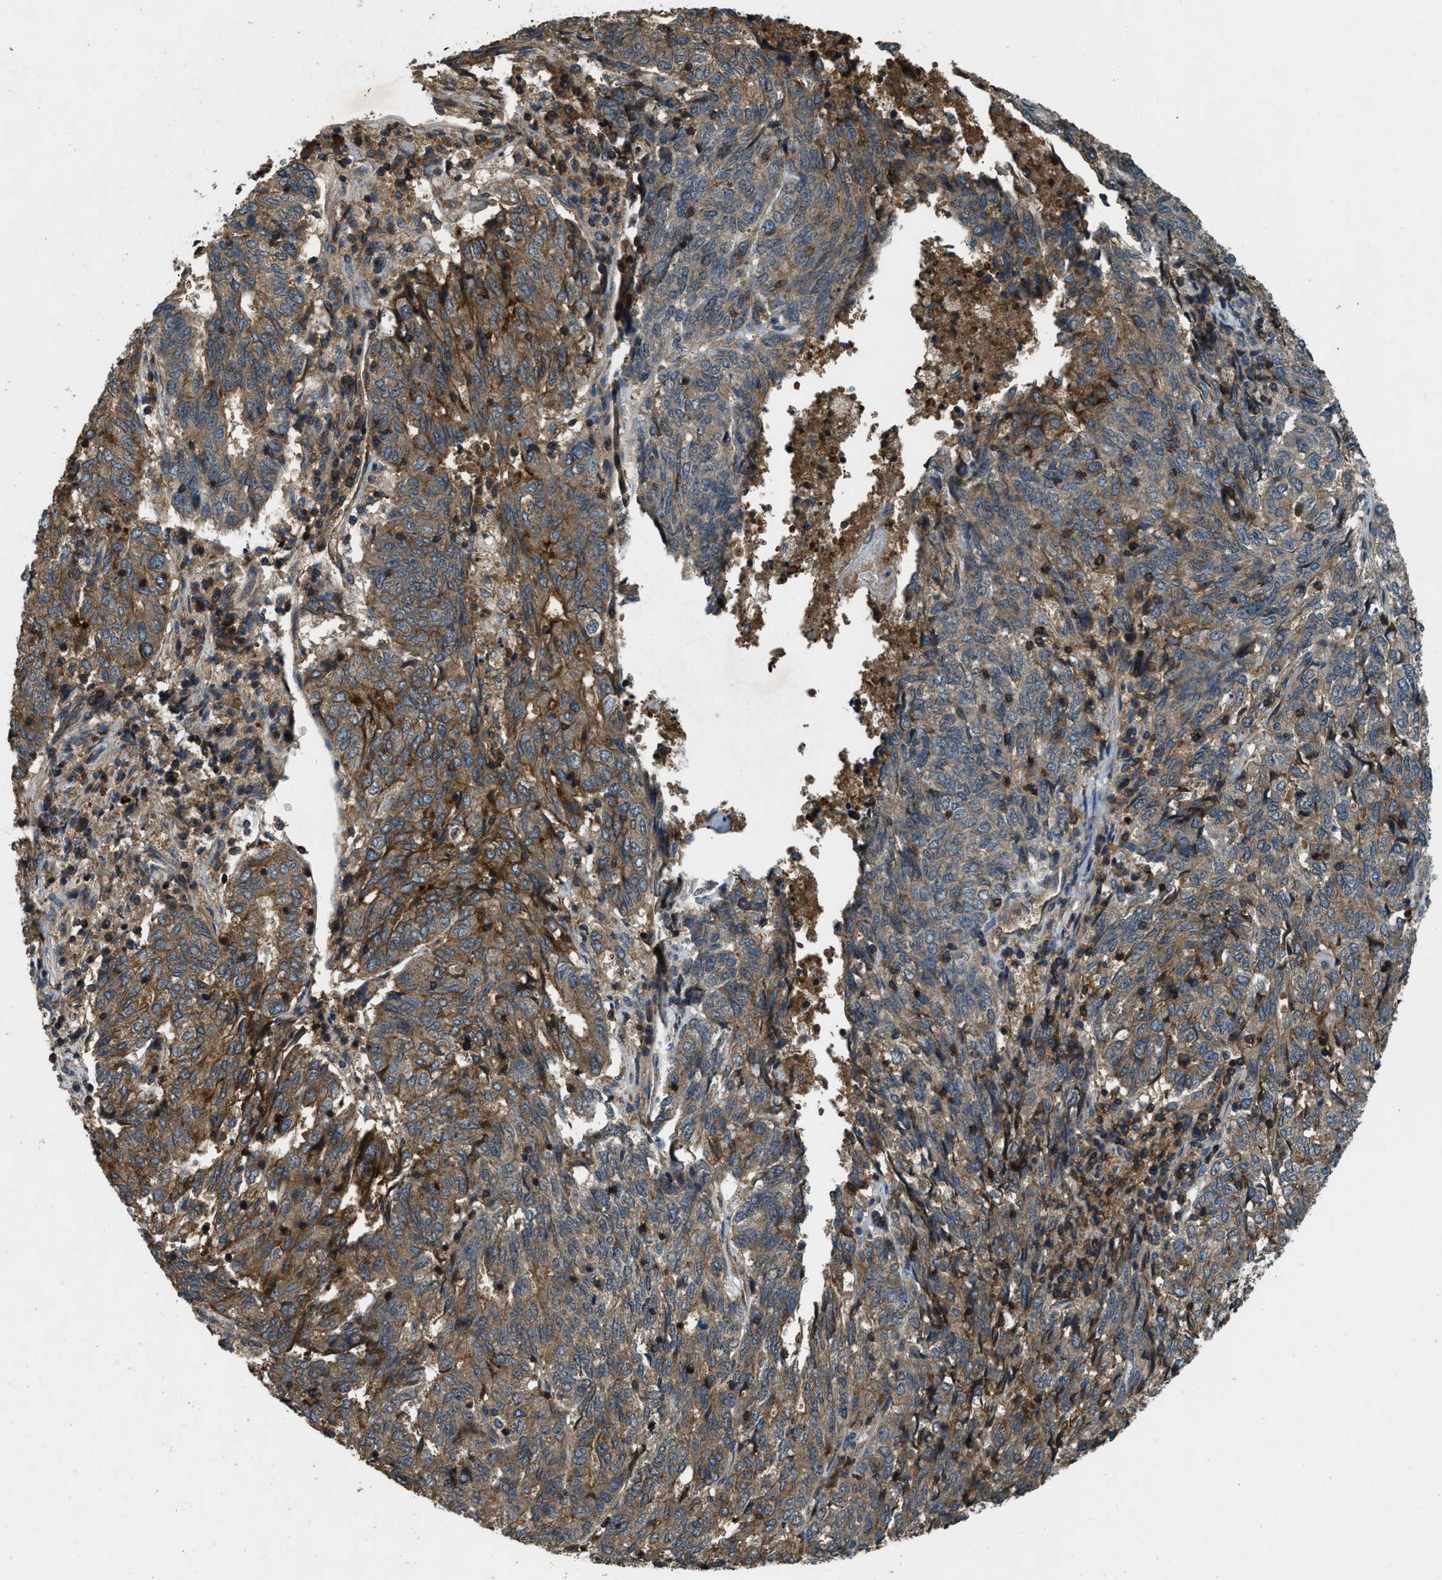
{"staining": {"intensity": "moderate", "quantity": ">75%", "location": "cytoplasmic/membranous"}, "tissue": "endometrial cancer", "cell_type": "Tumor cells", "image_type": "cancer", "snomed": [{"axis": "morphology", "description": "Adenocarcinoma, NOS"}, {"axis": "topography", "description": "Endometrium"}], "caption": "Tumor cells show moderate cytoplasmic/membranous expression in about >75% of cells in endometrial cancer (adenocarcinoma). The staining is performed using DAB brown chromogen to label protein expression. The nuclei are counter-stained blue using hematoxylin.", "gene": "ATP8B1", "patient": {"sex": "female", "age": 80}}